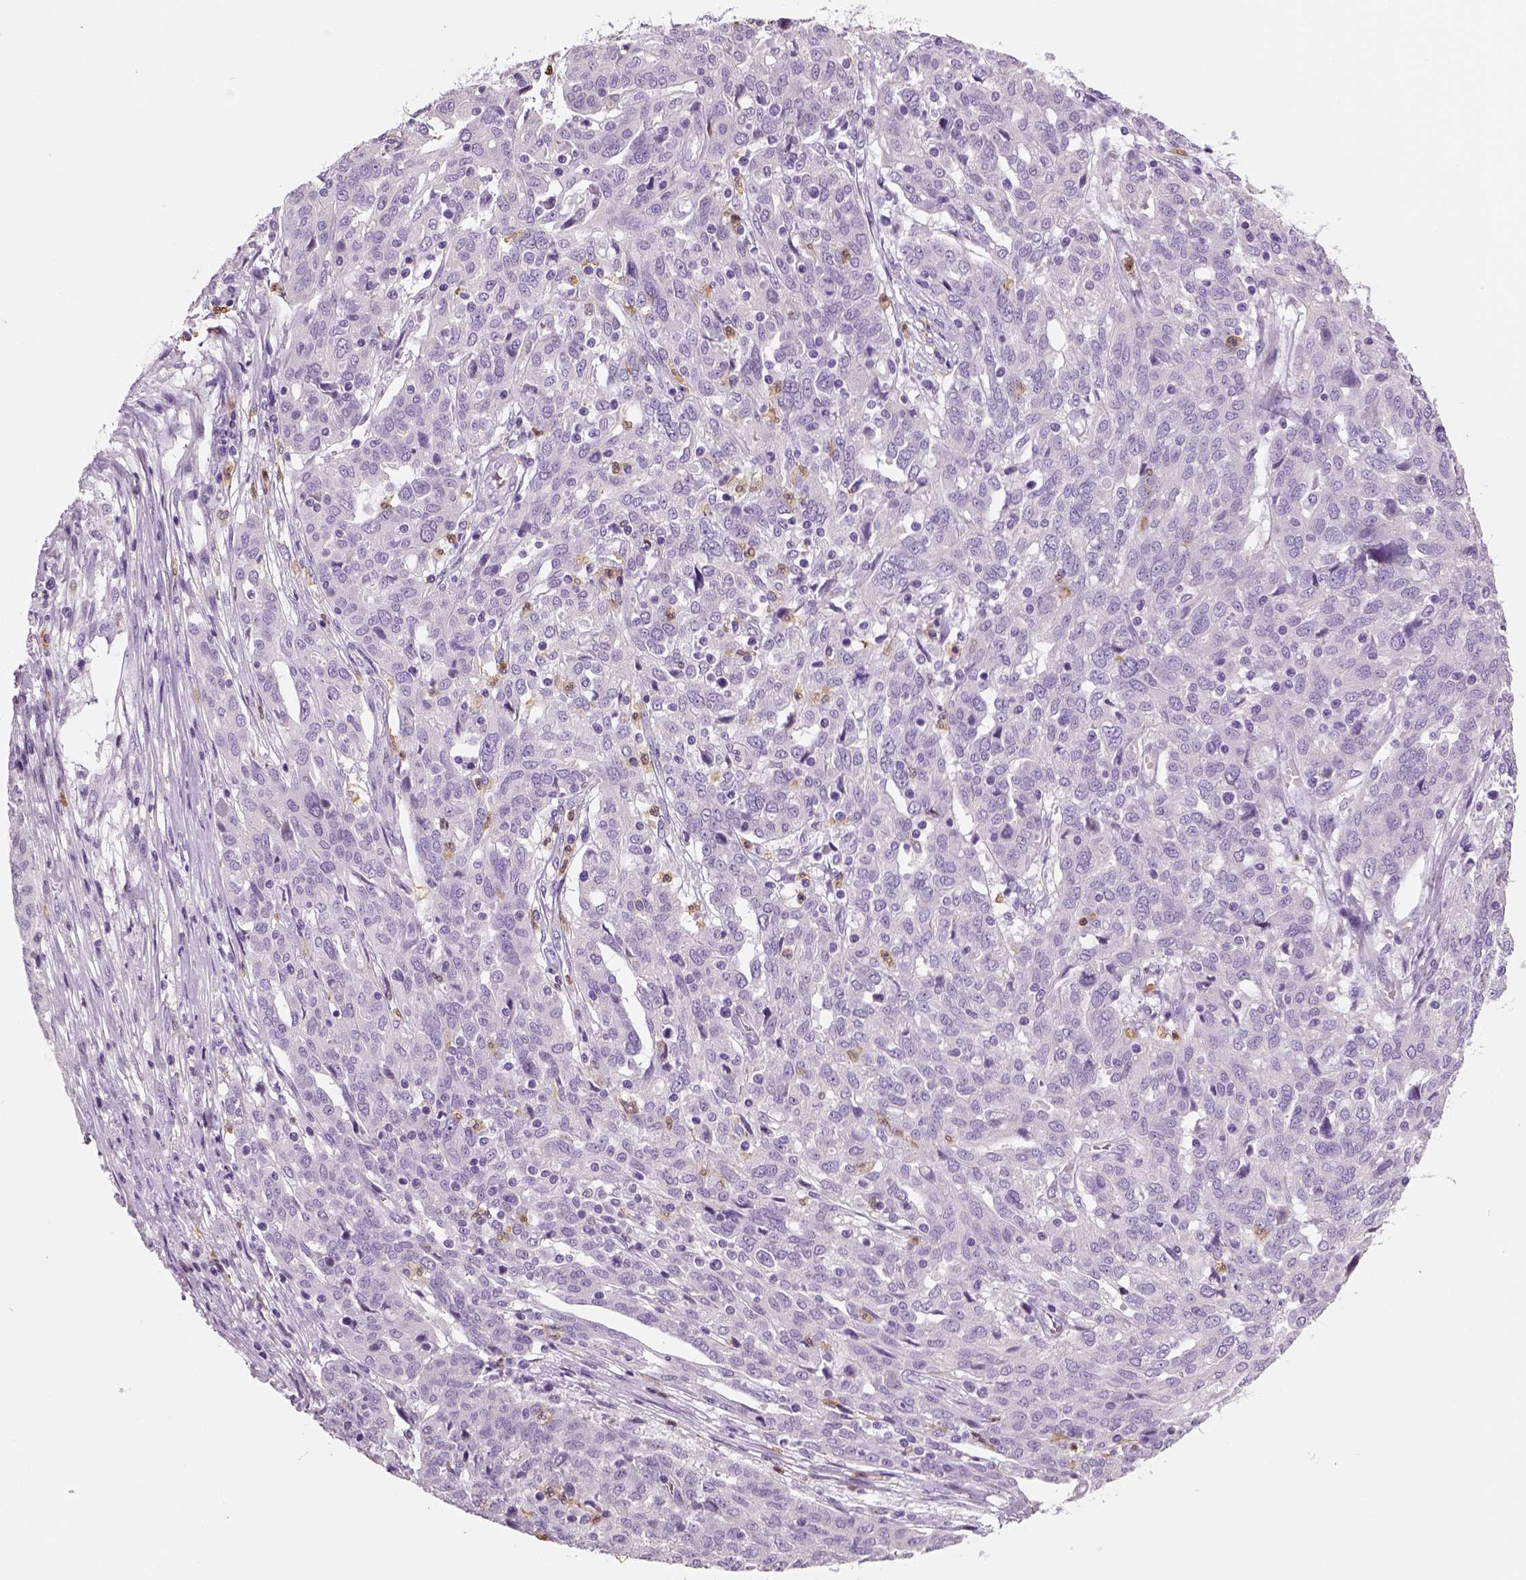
{"staining": {"intensity": "negative", "quantity": "none", "location": "none"}, "tissue": "ovarian cancer", "cell_type": "Tumor cells", "image_type": "cancer", "snomed": [{"axis": "morphology", "description": "Cystadenocarcinoma, serous, NOS"}, {"axis": "topography", "description": "Ovary"}], "caption": "Tumor cells show no significant protein expression in serous cystadenocarcinoma (ovarian).", "gene": "NECAB2", "patient": {"sex": "female", "age": 67}}